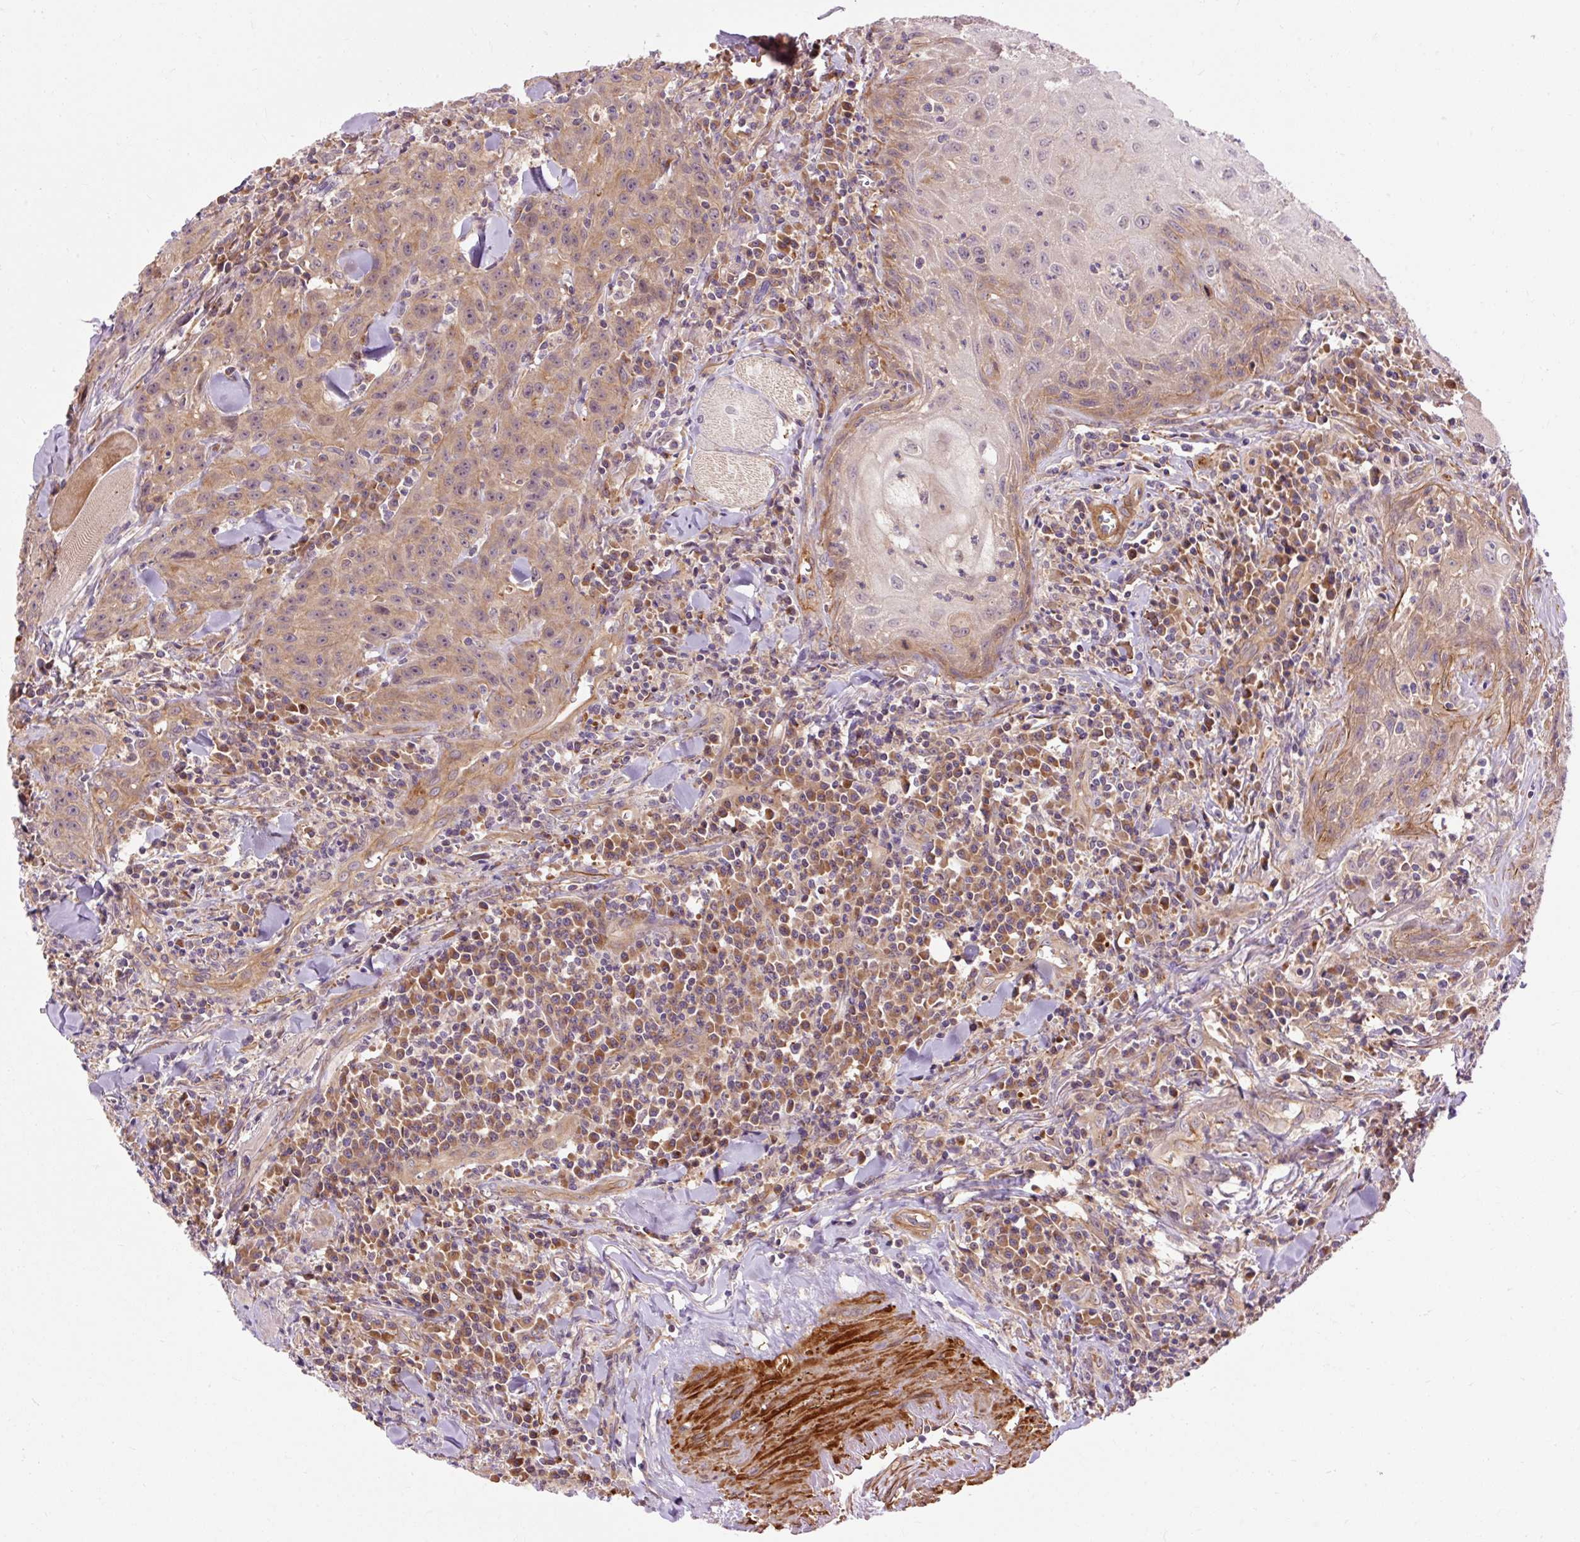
{"staining": {"intensity": "weak", "quantity": ">75%", "location": "cytoplasmic/membranous"}, "tissue": "head and neck cancer", "cell_type": "Tumor cells", "image_type": "cancer", "snomed": [{"axis": "morphology", "description": "Normal tissue, NOS"}, {"axis": "morphology", "description": "Squamous cell carcinoma, NOS"}, {"axis": "topography", "description": "Oral tissue"}, {"axis": "topography", "description": "Head-Neck"}], "caption": "Immunohistochemical staining of human head and neck squamous cell carcinoma displays low levels of weak cytoplasmic/membranous positivity in approximately >75% of tumor cells.", "gene": "RIPOR3", "patient": {"sex": "female", "age": 70}}